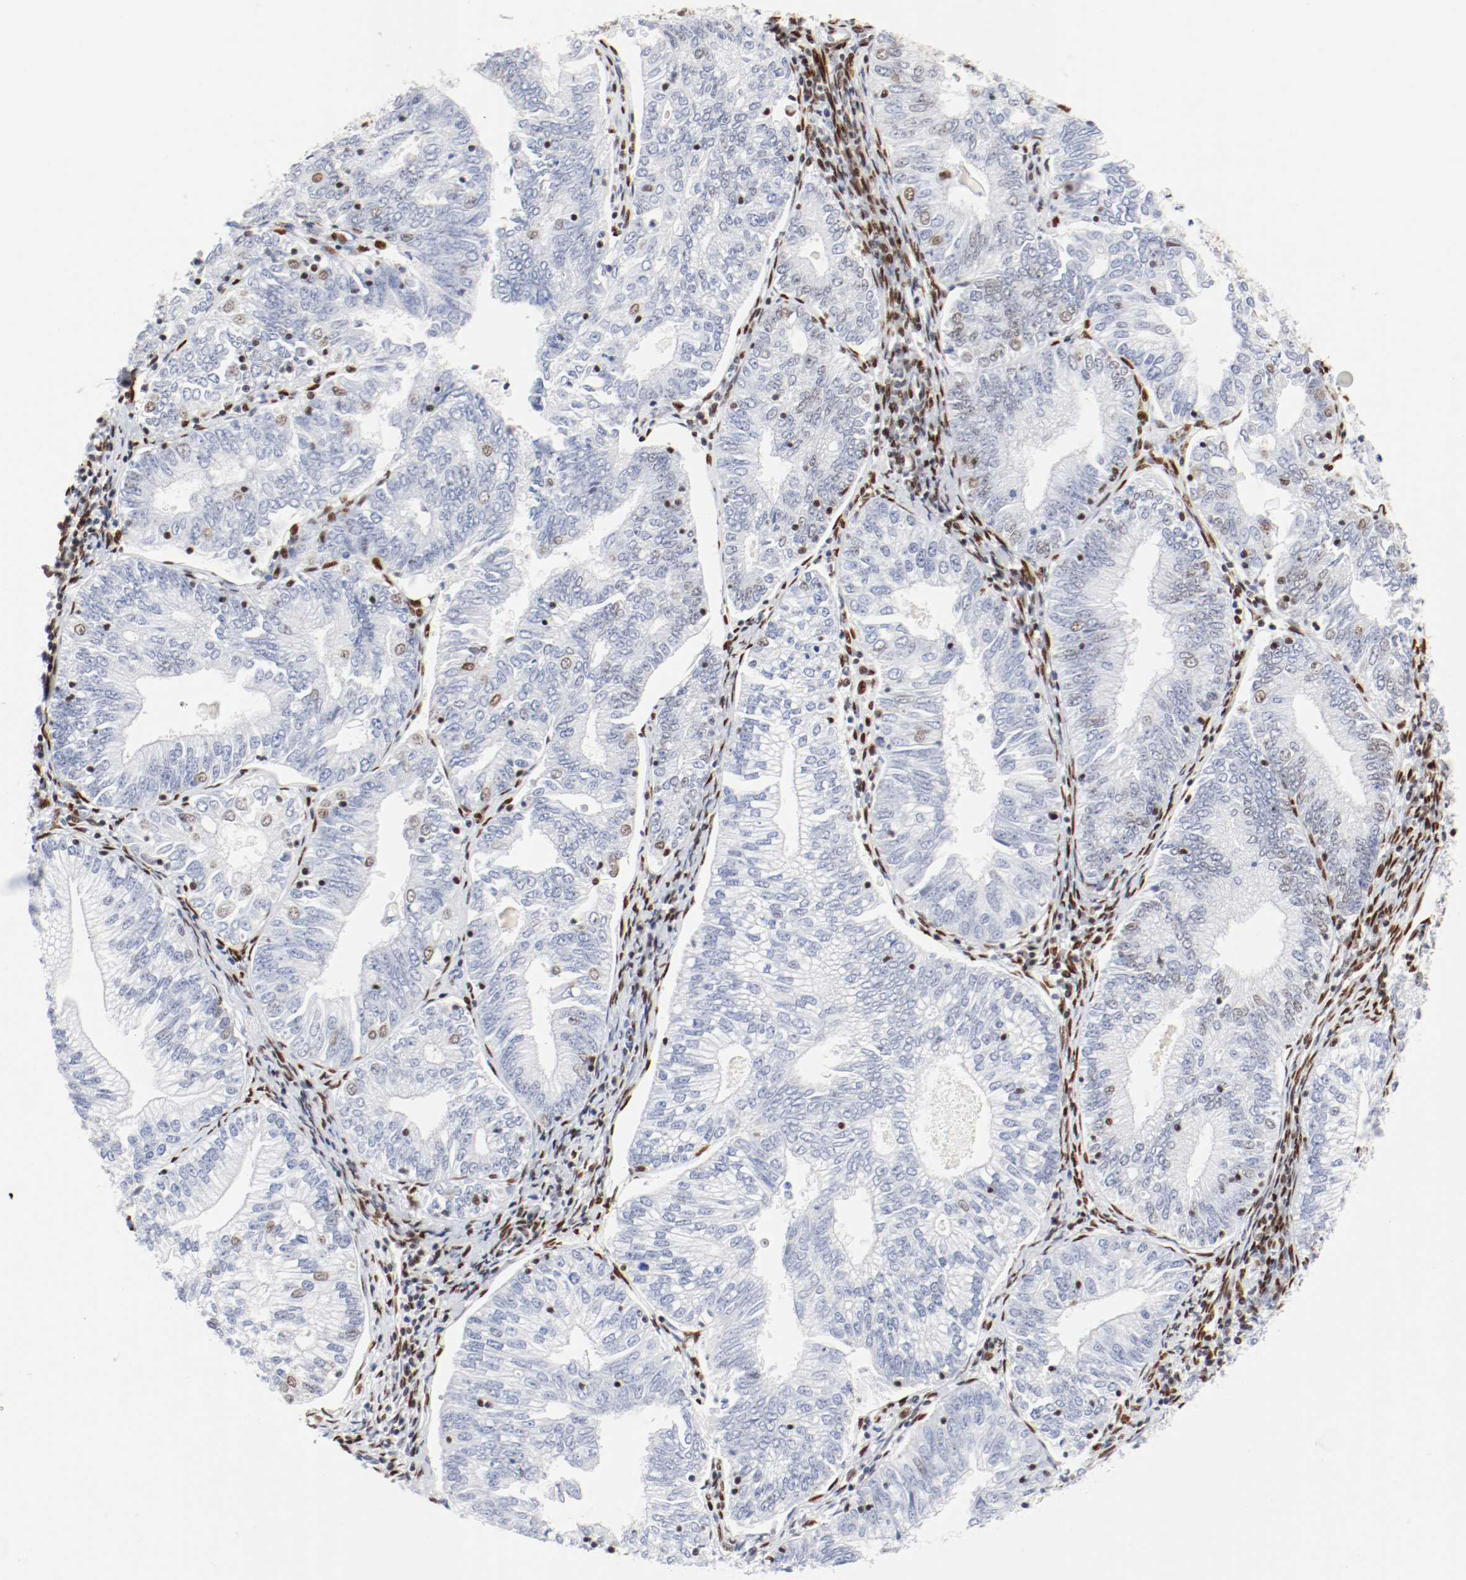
{"staining": {"intensity": "moderate", "quantity": "25%-75%", "location": "nuclear"}, "tissue": "endometrial cancer", "cell_type": "Tumor cells", "image_type": "cancer", "snomed": [{"axis": "morphology", "description": "Adenocarcinoma, NOS"}, {"axis": "topography", "description": "Endometrium"}], "caption": "Endometrial cancer was stained to show a protein in brown. There is medium levels of moderate nuclear expression in approximately 25%-75% of tumor cells. Nuclei are stained in blue.", "gene": "CTBP1", "patient": {"sex": "female", "age": 69}}